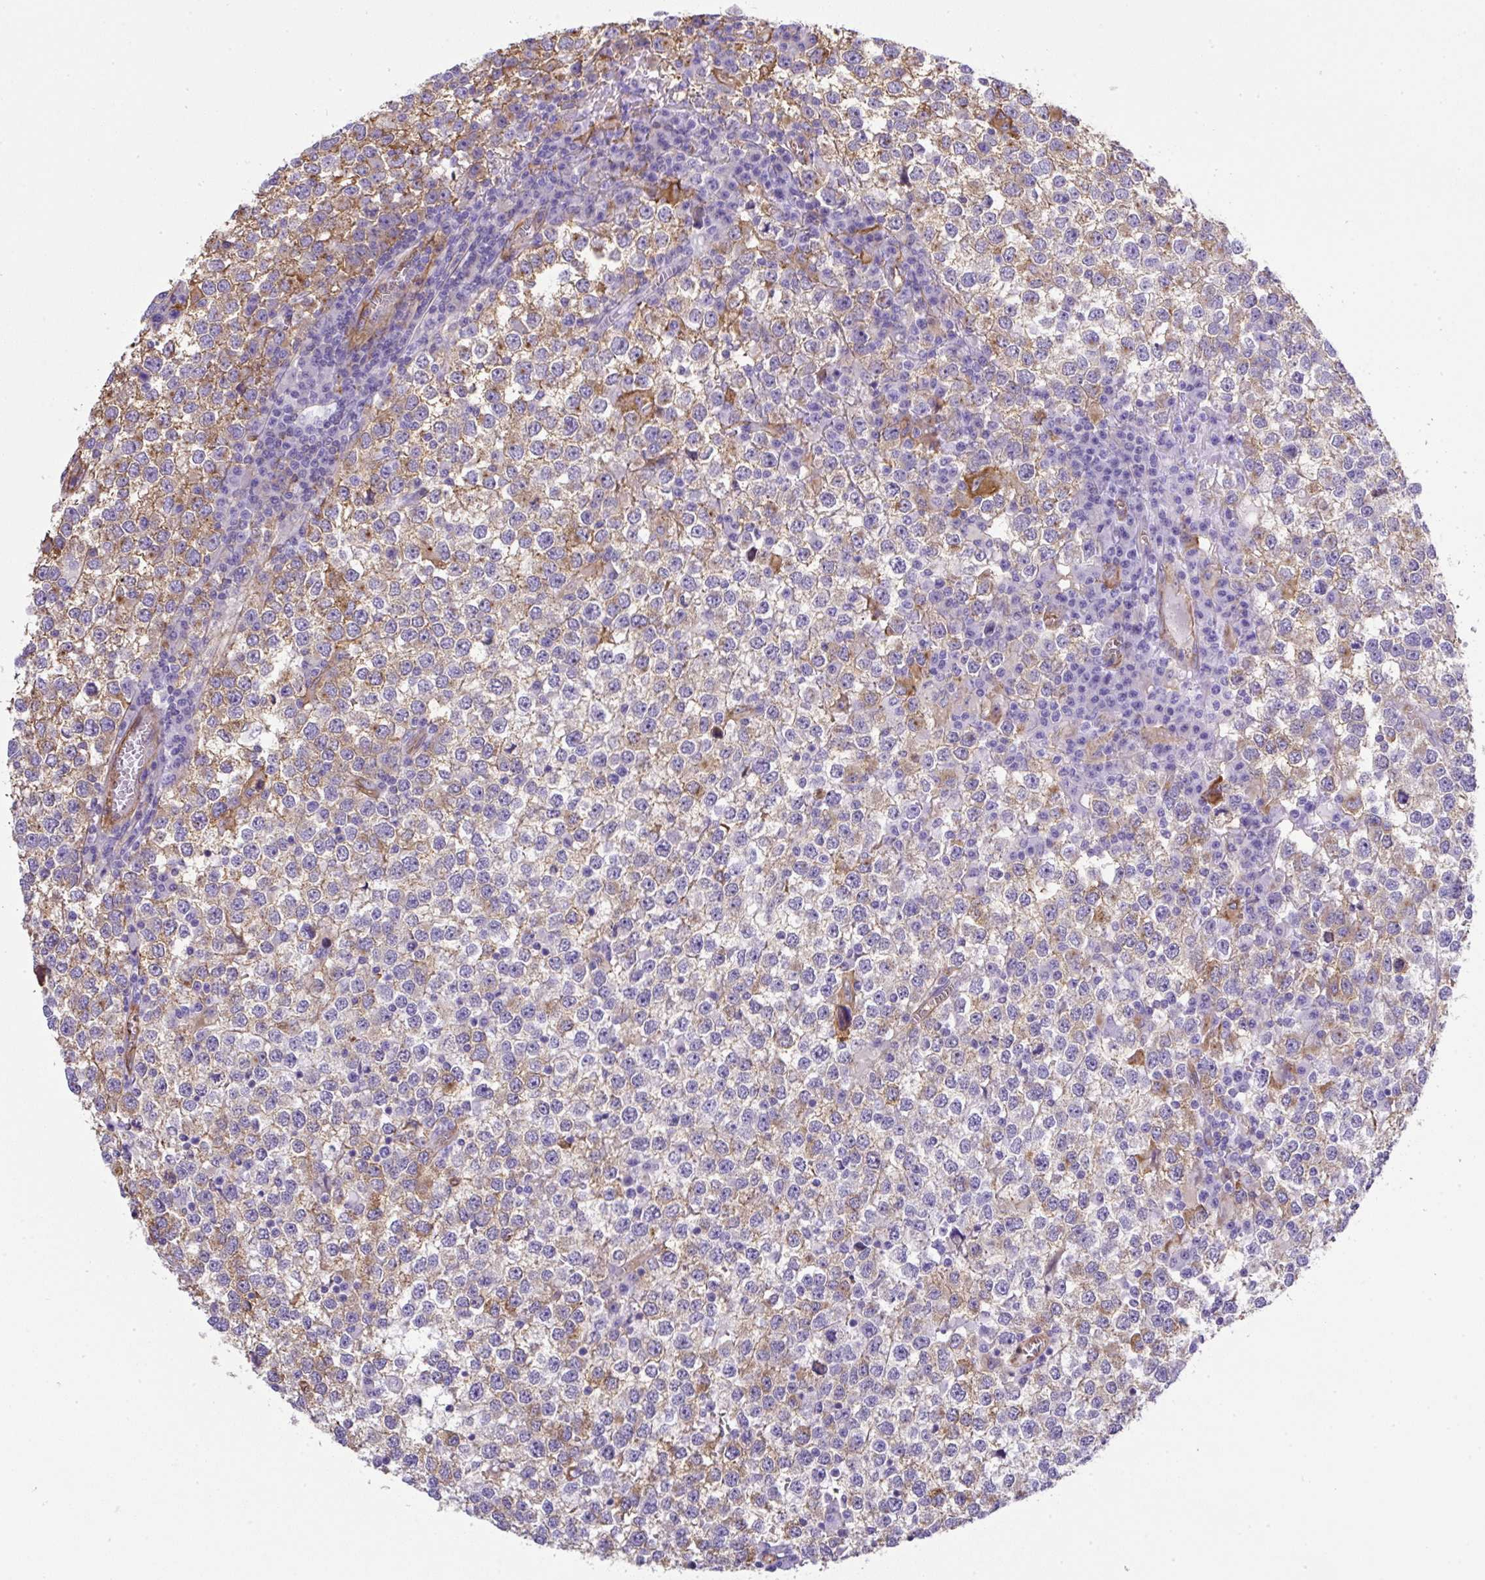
{"staining": {"intensity": "moderate", "quantity": "25%-75%", "location": "cytoplasmic/membranous"}, "tissue": "testis cancer", "cell_type": "Tumor cells", "image_type": "cancer", "snomed": [{"axis": "morphology", "description": "Seminoma, NOS"}, {"axis": "topography", "description": "Testis"}], "caption": "IHC photomicrograph of testis cancer stained for a protein (brown), which demonstrates medium levels of moderate cytoplasmic/membranous positivity in approximately 25%-75% of tumor cells.", "gene": "MAGEB5", "patient": {"sex": "male", "age": 65}}